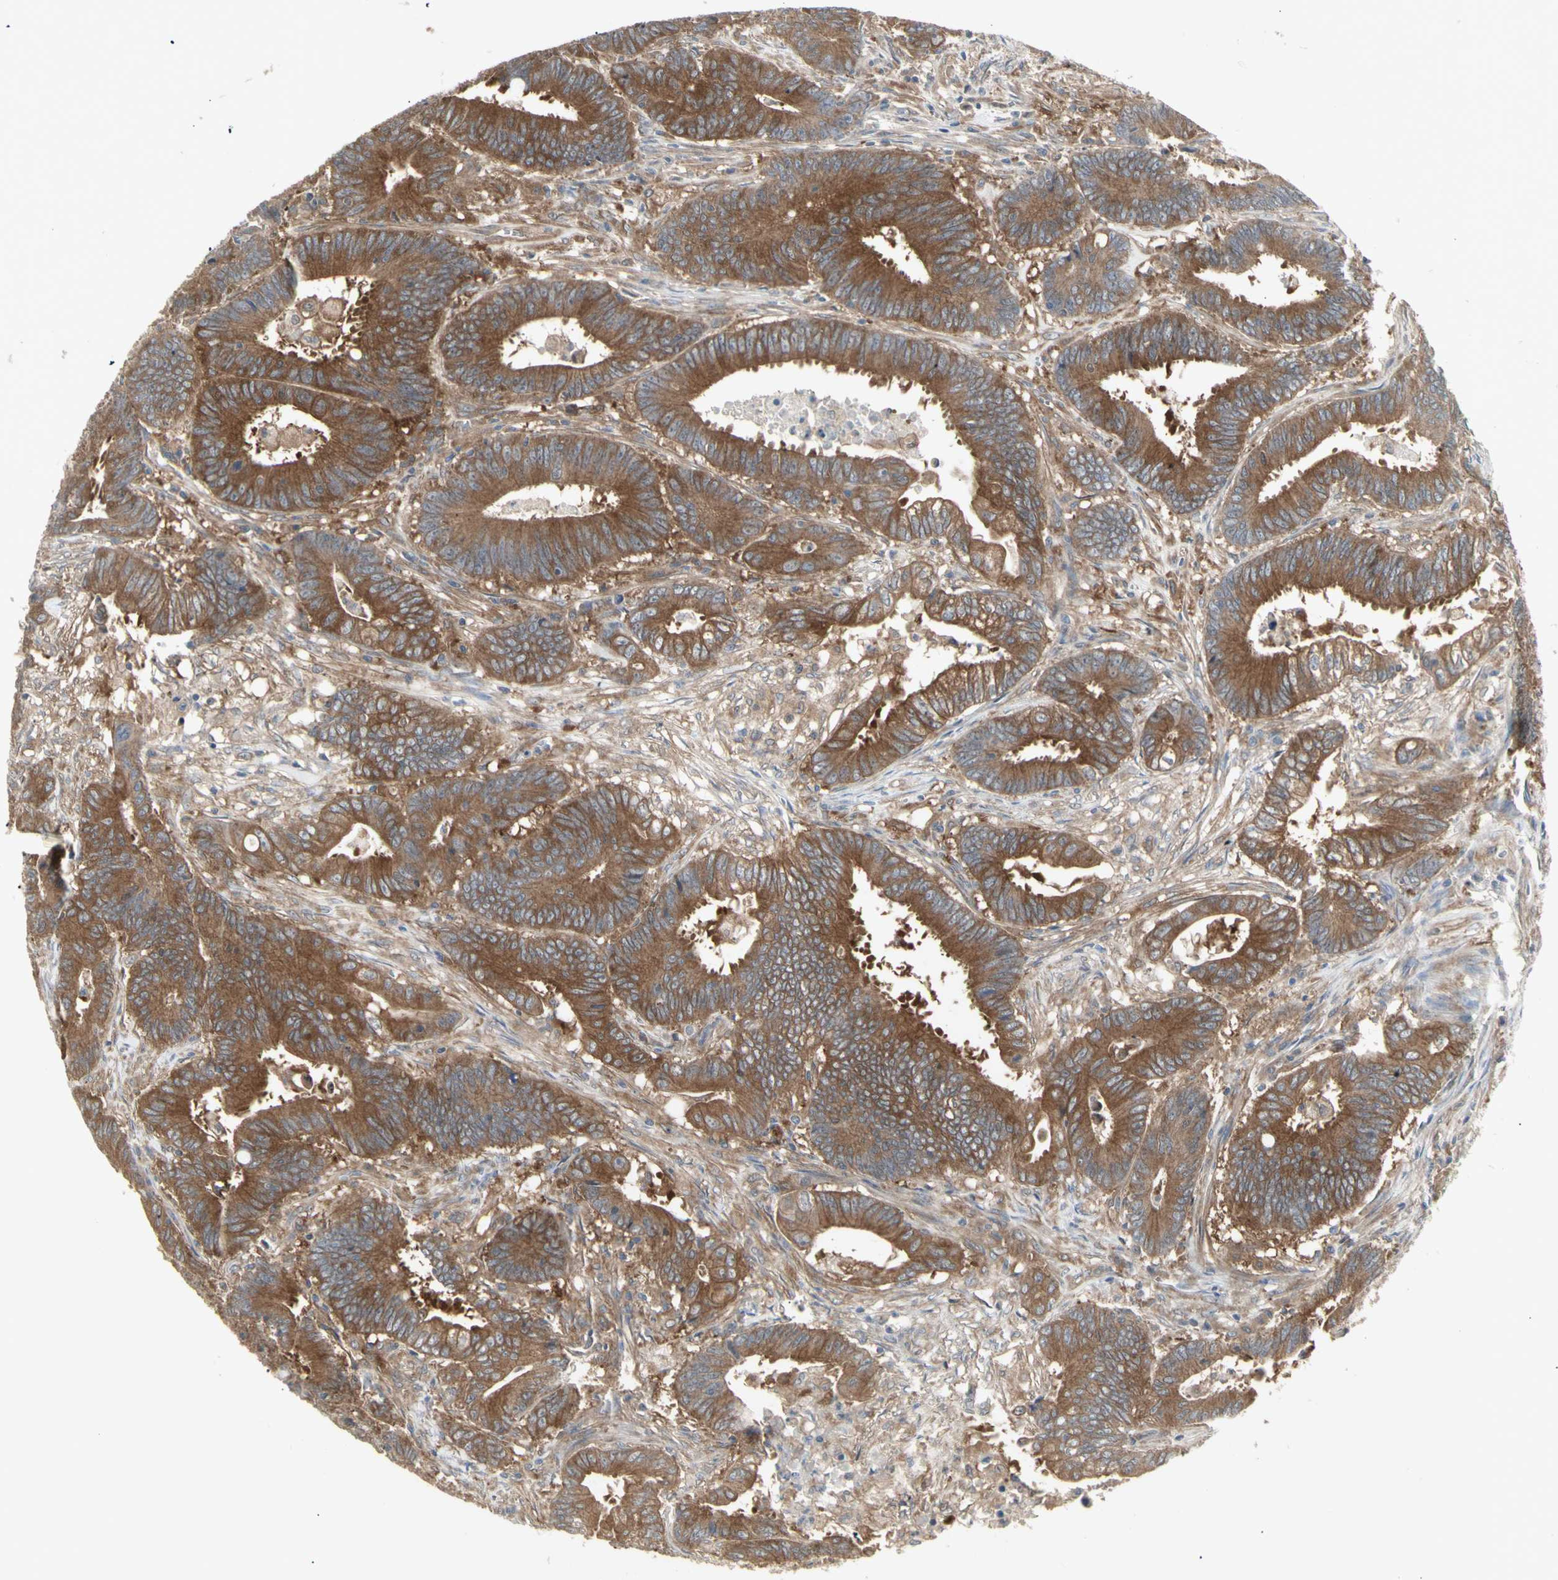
{"staining": {"intensity": "moderate", "quantity": ">75%", "location": "cytoplasmic/membranous"}, "tissue": "colorectal cancer", "cell_type": "Tumor cells", "image_type": "cancer", "snomed": [{"axis": "morphology", "description": "Adenocarcinoma, NOS"}, {"axis": "topography", "description": "Colon"}], "caption": "Protein staining of colorectal adenocarcinoma tissue reveals moderate cytoplasmic/membranous positivity in approximately >75% of tumor cells. (Stains: DAB (3,3'-diaminobenzidine) in brown, nuclei in blue, Microscopy: brightfield microscopy at high magnification).", "gene": "CHURC1-FNTB", "patient": {"sex": "male", "age": 45}}